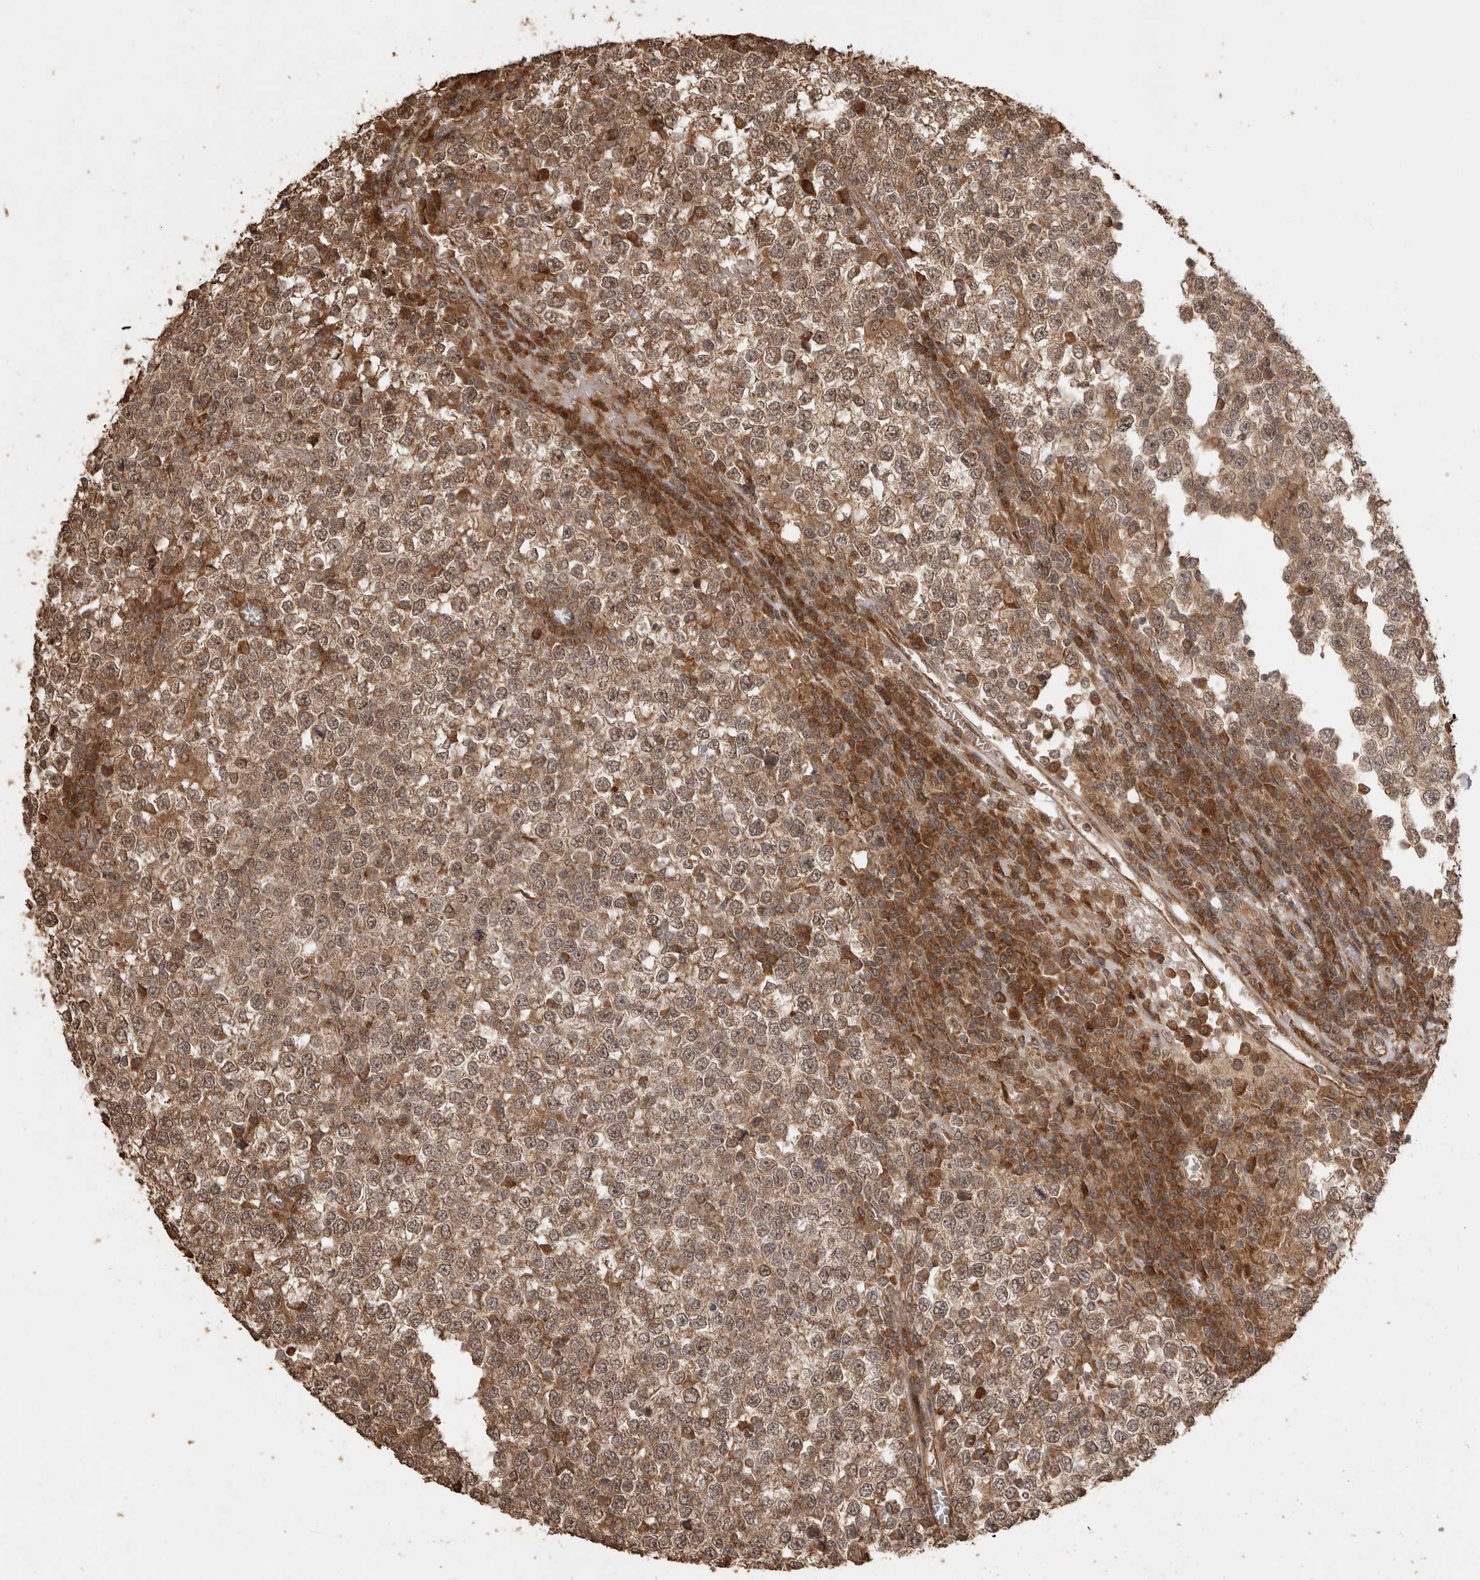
{"staining": {"intensity": "moderate", "quantity": ">75%", "location": "cytoplasmic/membranous,nuclear"}, "tissue": "testis cancer", "cell_type": "Tumor cells", "image_type": "cancer", "snomed": [{"axis": "morphology", "description": "Seminoma, NOS"}, {"axis": "topography", "description": "Testis"}], "caption": "Human testis cancer stained with a protein marker demonstrates moderate staining in tumor cells.", "gene": "BOC", "patient": {"sex": "male", "age": 65}}